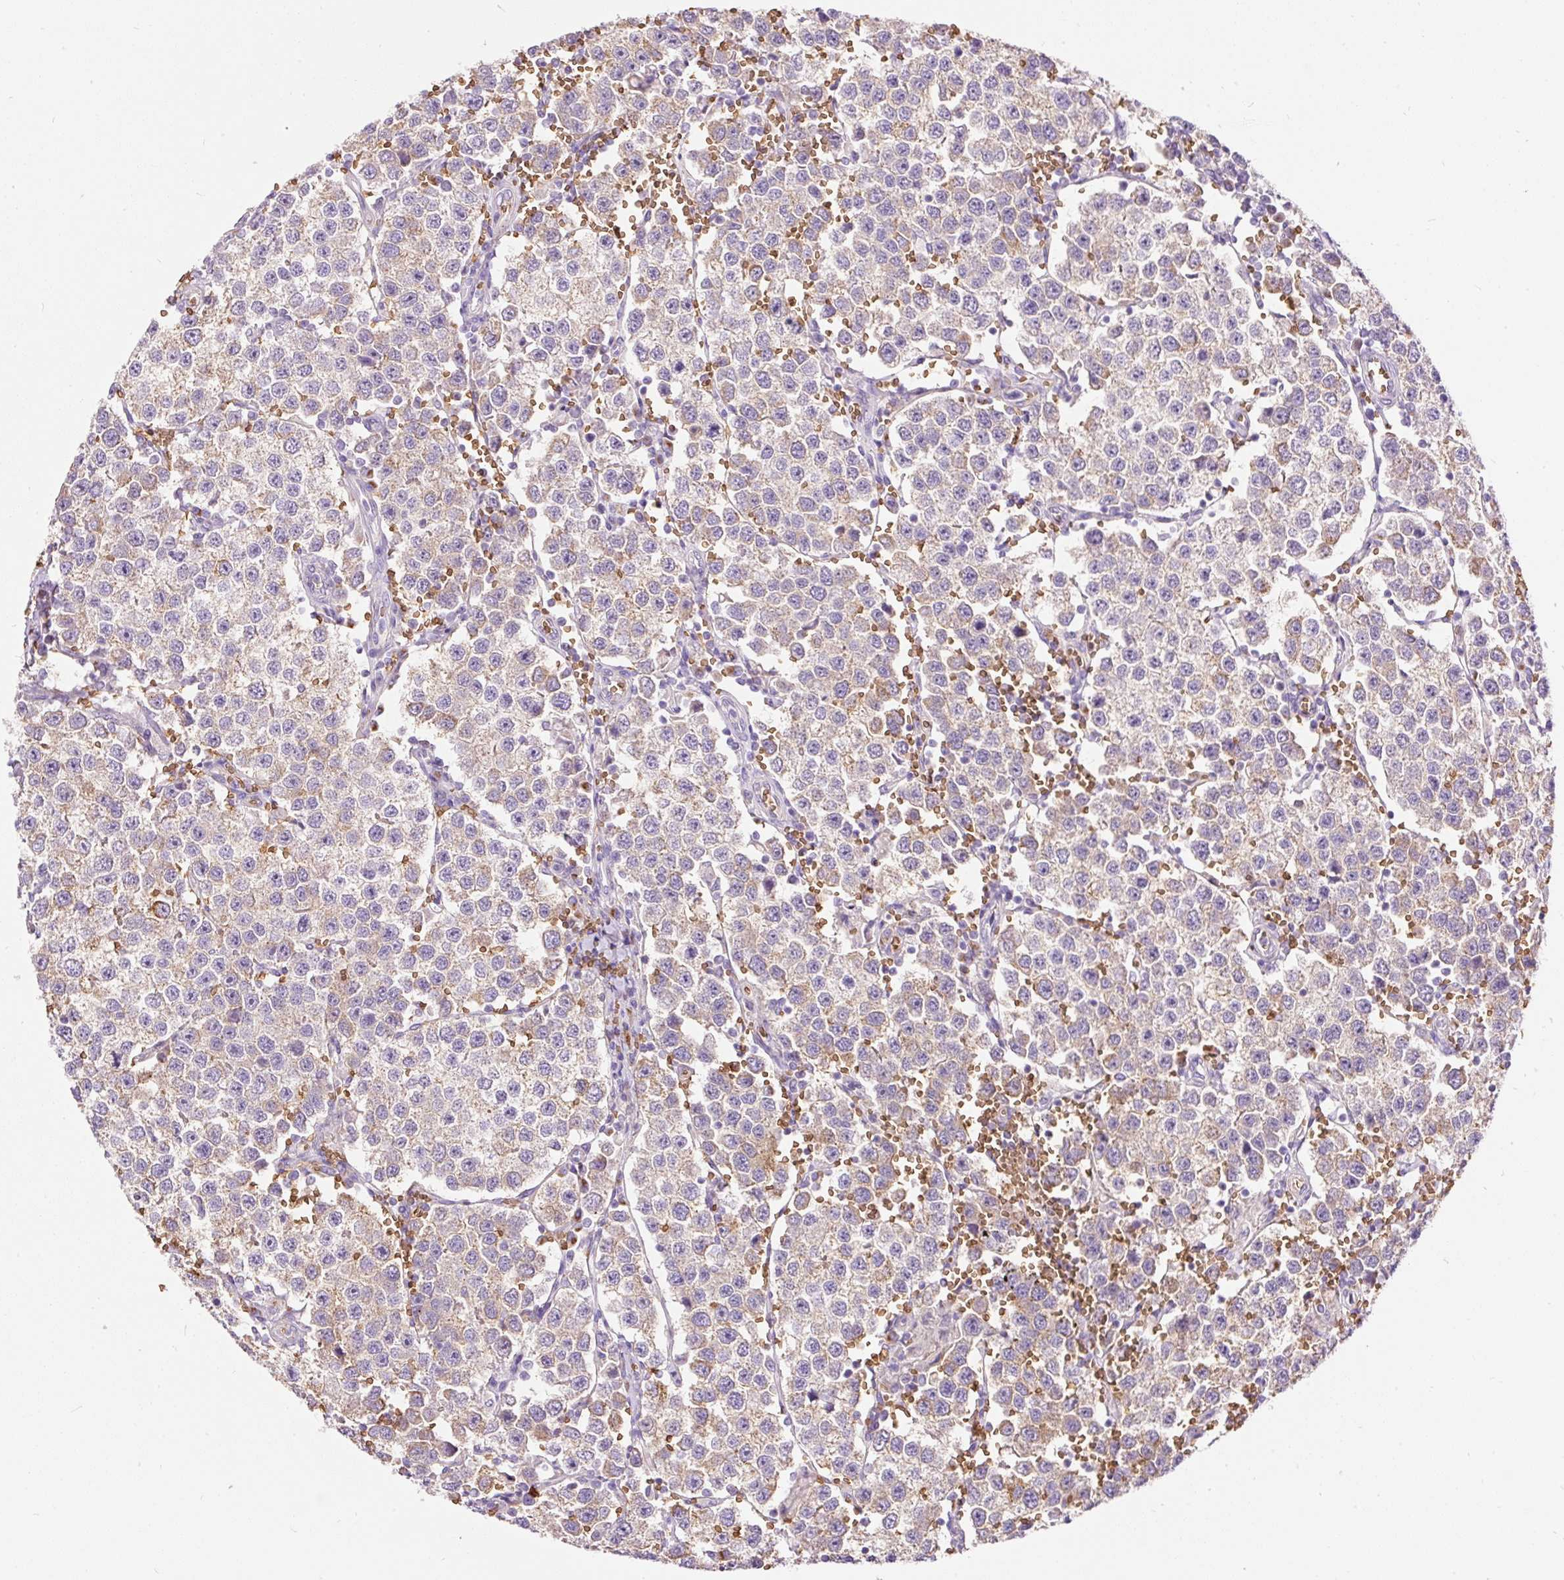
{"staining": {"intensity": "weak", "quantity": ">75%", "location": "cytoplasmic/membranous"}, "tissue": "testis cancer", "cell_type": "Tumor cells", "image_type": "cancer", "snomed": [{"axis": "morphology", "description": "Seminoma, NOS"}, {"axis": "topography", "description": "Testis"}], "caption": "The micrograph demonstrates staining of testis cancer, revealing weak cytoplasmic/membranous protein staining (brown color) within tumor cells. Nuclei are stained in blue.", "gene": "PRRC2A", "patient": {"sex": "male", "age": 37}}